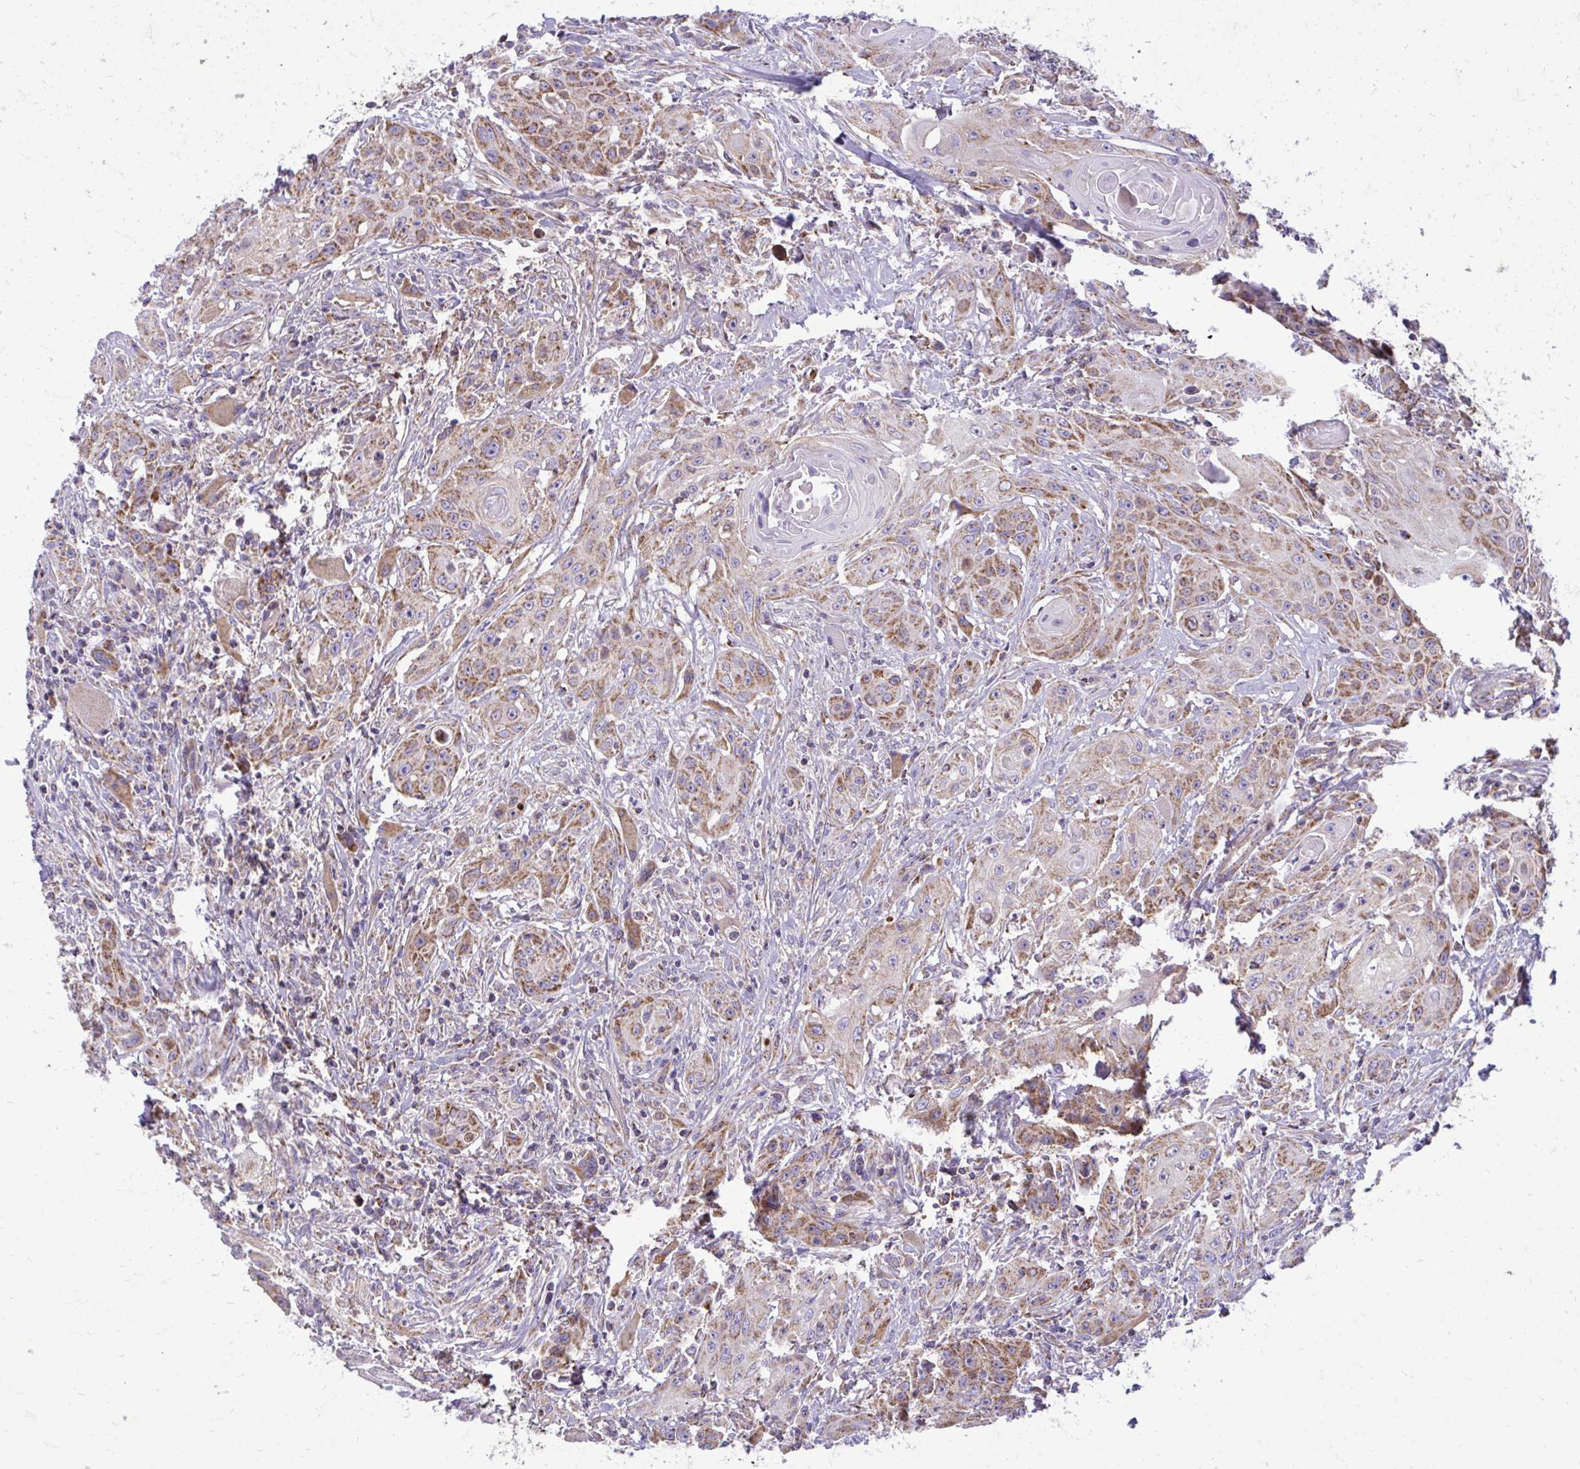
{"staining": {"intensity": "moderate", "quantity": ">75%", "location": "cytoplasmic/membranous"}, "tissue": "head and neck cancer", "cell_type": "Tumor cells", "image_type": "cancer", "snomed": [{"axis": "morphology", "description": "Squamous cell carcinoma, NOS"}, {"axis": "topography", "description": "Oral tissue"}, {"axis": "topography", "description": "Head-Neck"}, {"axis": "topography", "description": "Neck, NOS"}], "caption": "The histopathology image exhibits immunohistochemical staining of squamous cell carcinoma (head and neck). There is moderate cytoplasmic/membranous staining is seen in approximately >75% of tumor cells.", "gene": "IFIT1", "patient": {"sex": "female", "age": 55}}